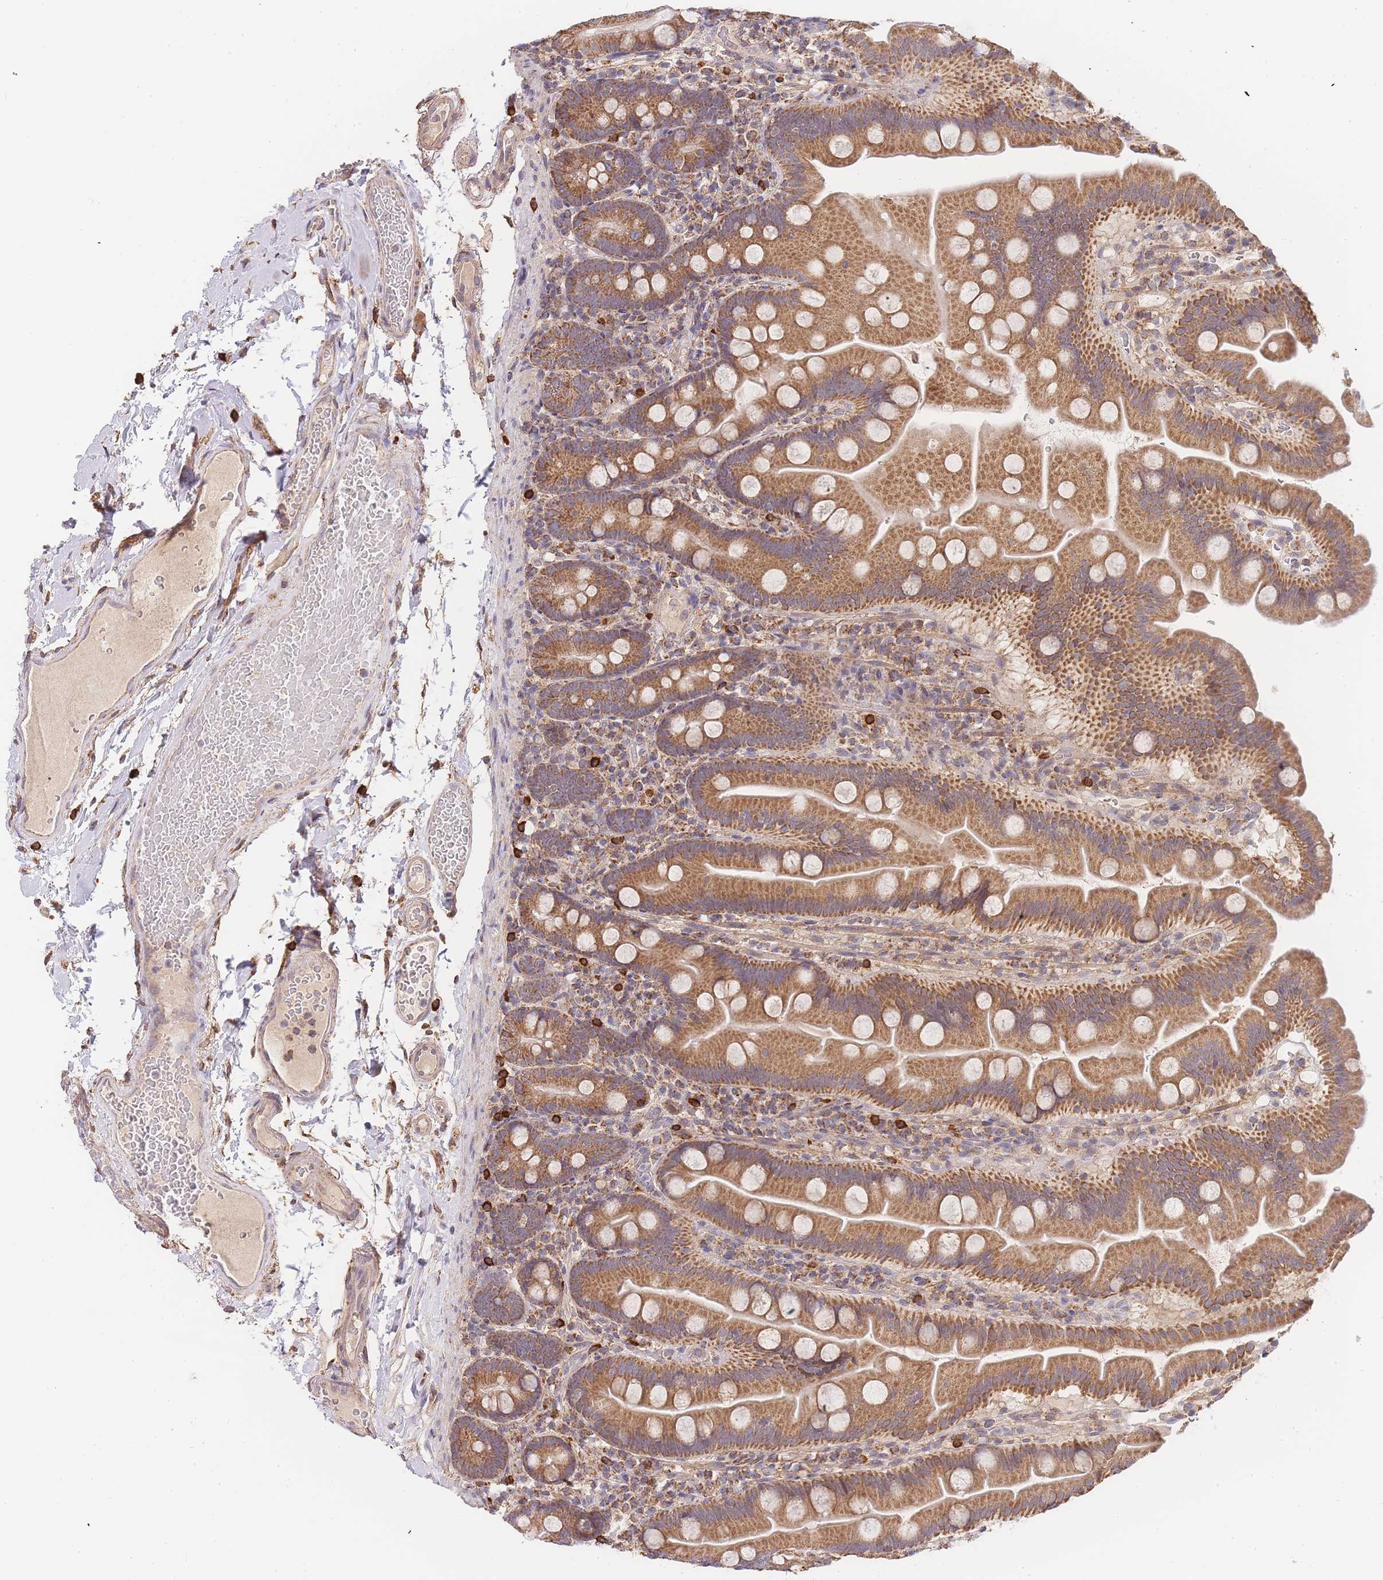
{"staining": {"intensity": "moderate", "quantity": ">75%", "location": "cytoplasmic/membranous"}, "tissue": "small intestine", "cell_type": "Glandular cells", "image_type": "normal", "snomed": [{"axis": "morphology", "description": "Normal tissue, NOS"}, {"axis": "topography", "description": "Small intestine"}], "caption": "Immunohistochemistry (IHC) staining of unremarkable small intestine, which displays medium levels of moderate cytoplasmic/membranous staining in about >75% of glandular cells indicating moderate cytoplasmic/membranous protein staining. The staining was performed using DAB (3,3'-diaminobenzidine) (brown) for protein detection and nuclei were counterstained in hematoxylin (blue).", "gene": "ADCY9", "patient": {"sex": "female", "age": 68}}